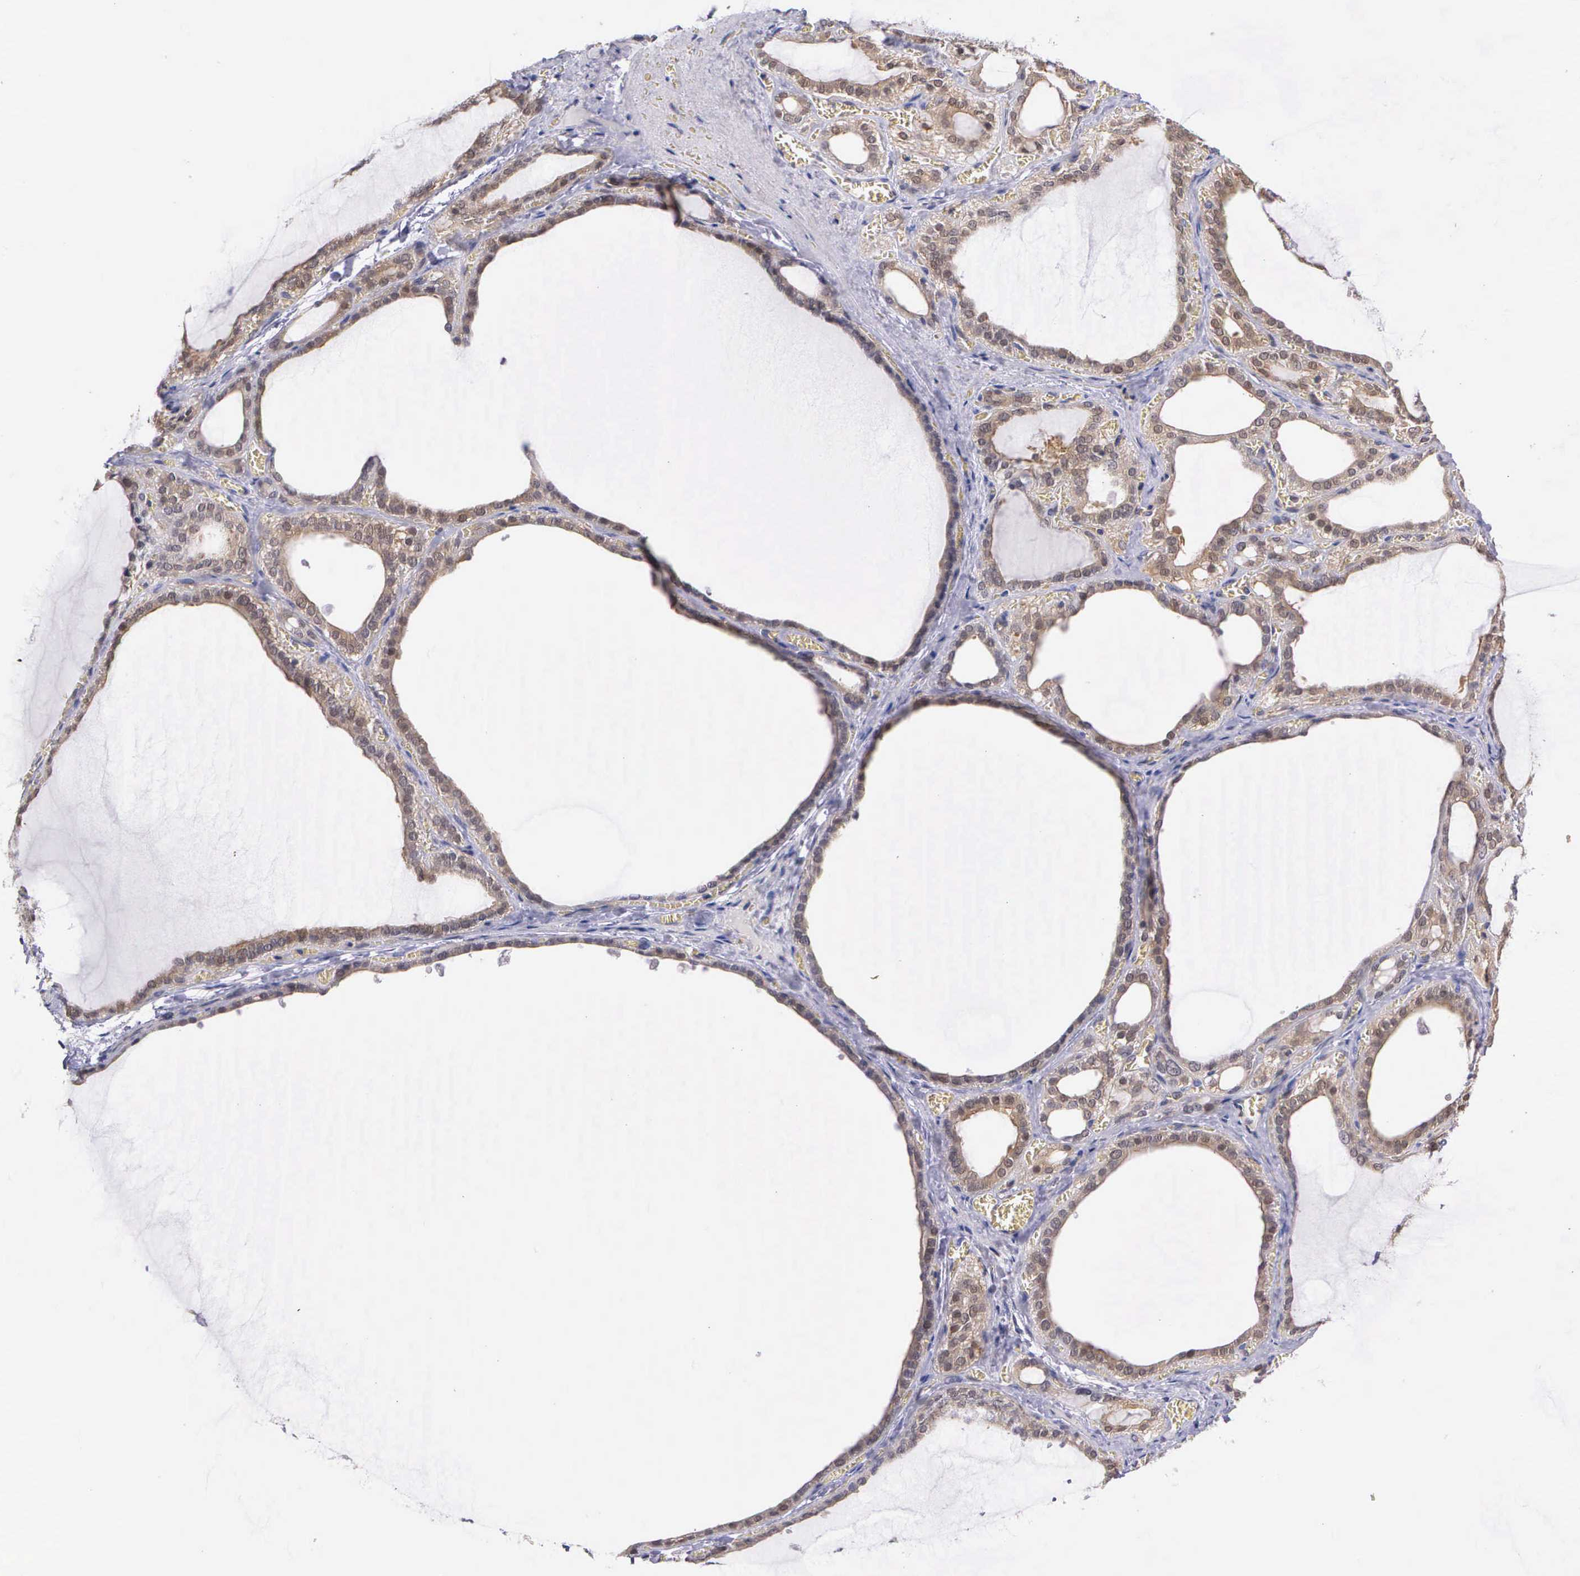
{"staining": {"intensity": "strong", "quantity": ">75%", "location": "cytoplasmic/membranous"}, "tissue": "thyroid gland", "cell_type": "Glandular cells", "image_type": "normal", "snomed": [{"axis": "morphology", "description": "Normal tissue, NOS"}, {"axis": "topography", "description": "Thyroid gland"}], "caption": "Thyroid gland stained with immunohistochemistry (IHC) displays strong cytoplasmic/membranous positivity in about >75% of glandular cells. Ihc stains the protein of interest in brown and the nuclei are stained blue.", "gene": "IGBP1P2", "patient": {"sex": "female", "age": 55}}